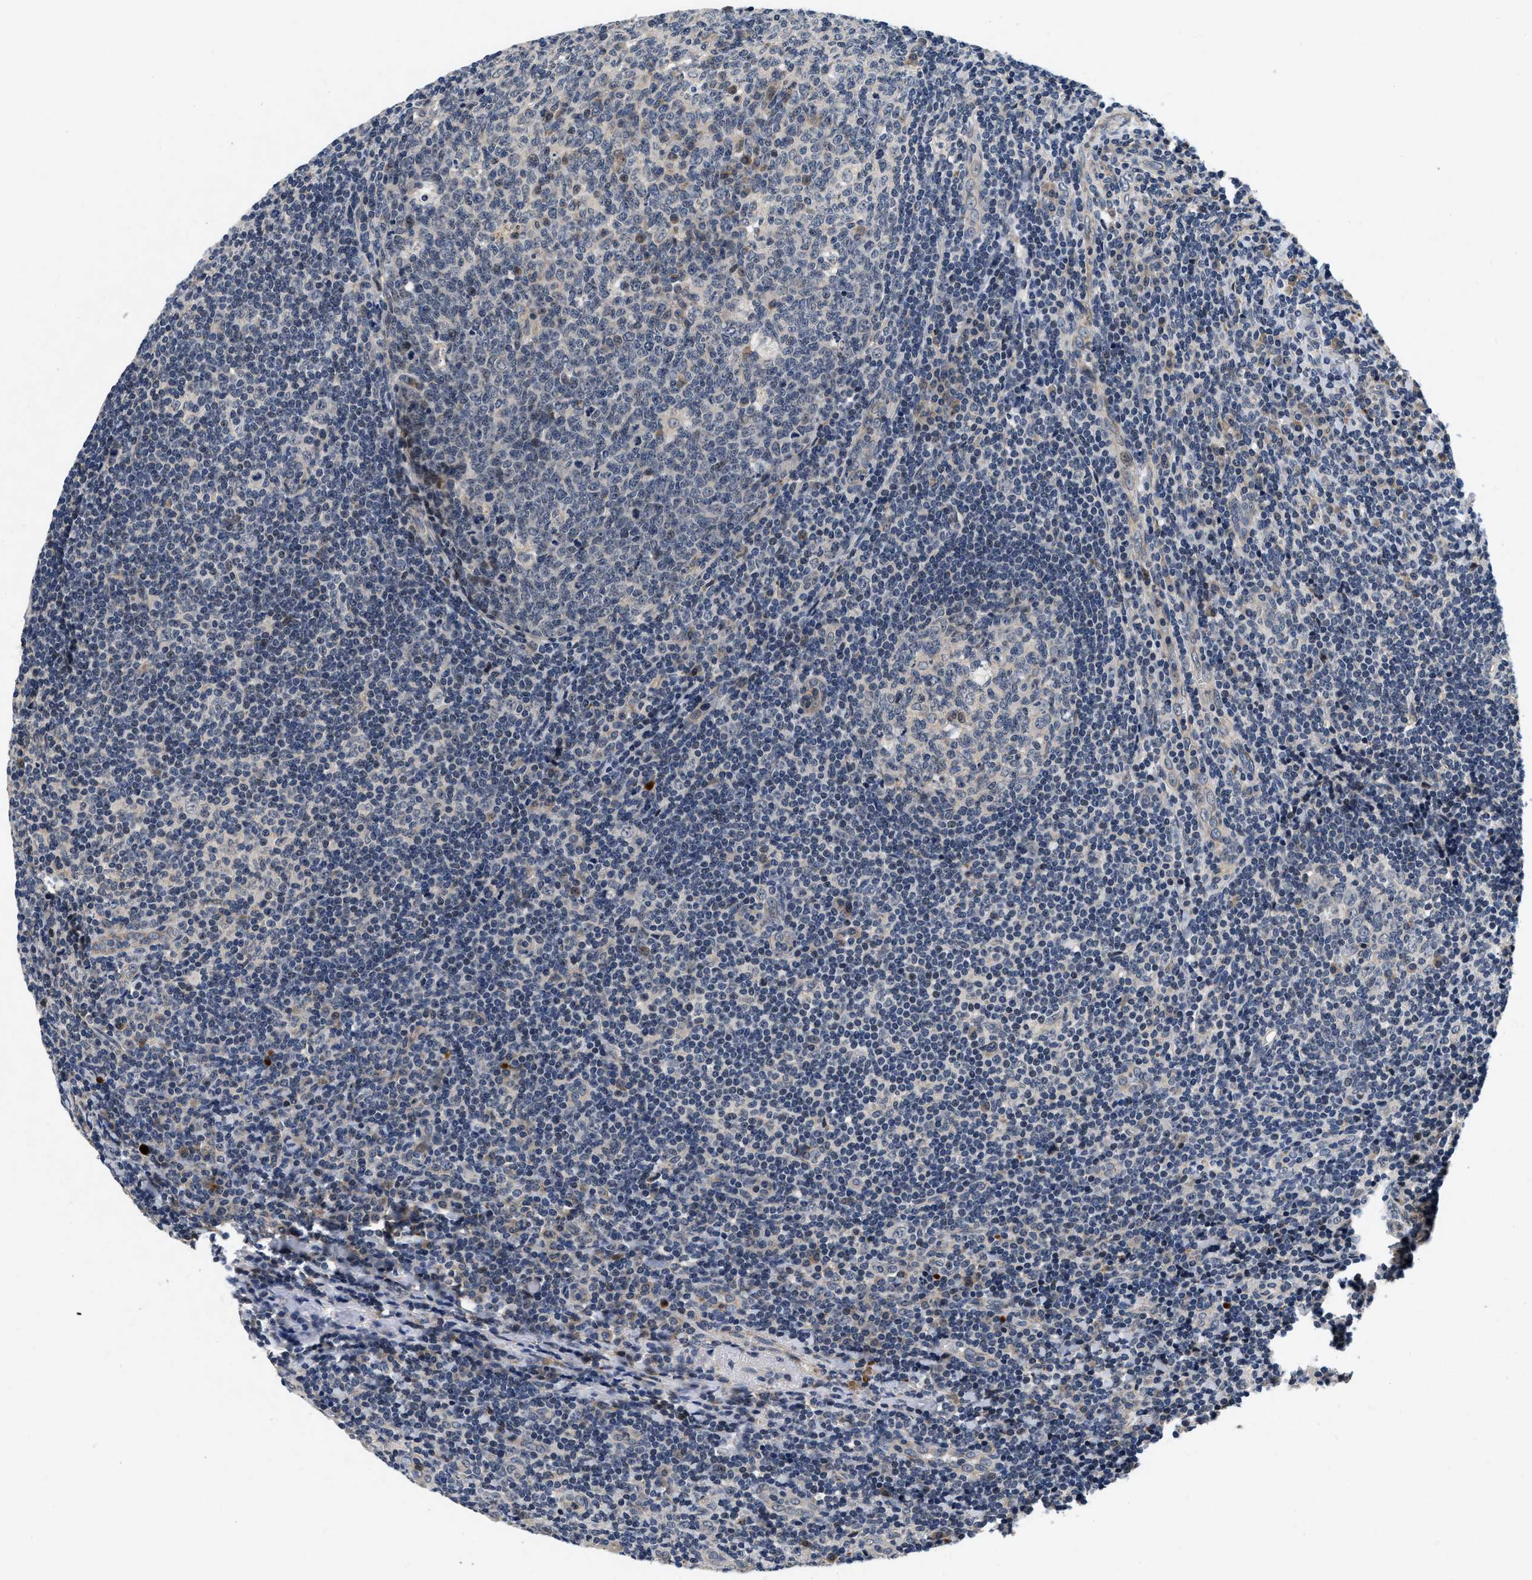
{"staining": {"intensity": "negative", "quantity": "none", "location": "none"}, "tissue": "tonsil", "cell_type": "Germinal center cells", "image_type": "normal", "snomed": [{"axis": "morphology", "description": "Normal tissue, NOS"}, {"axis": "topography", "description": "Tonsil"}], "caption": "This is an immunohistochemistry (IHC) histopathology image of benign human tonsil. There is no positivity in germinal center cells.", "gene": "PDP1", "patient": {"sex": "male", "age": 37}}